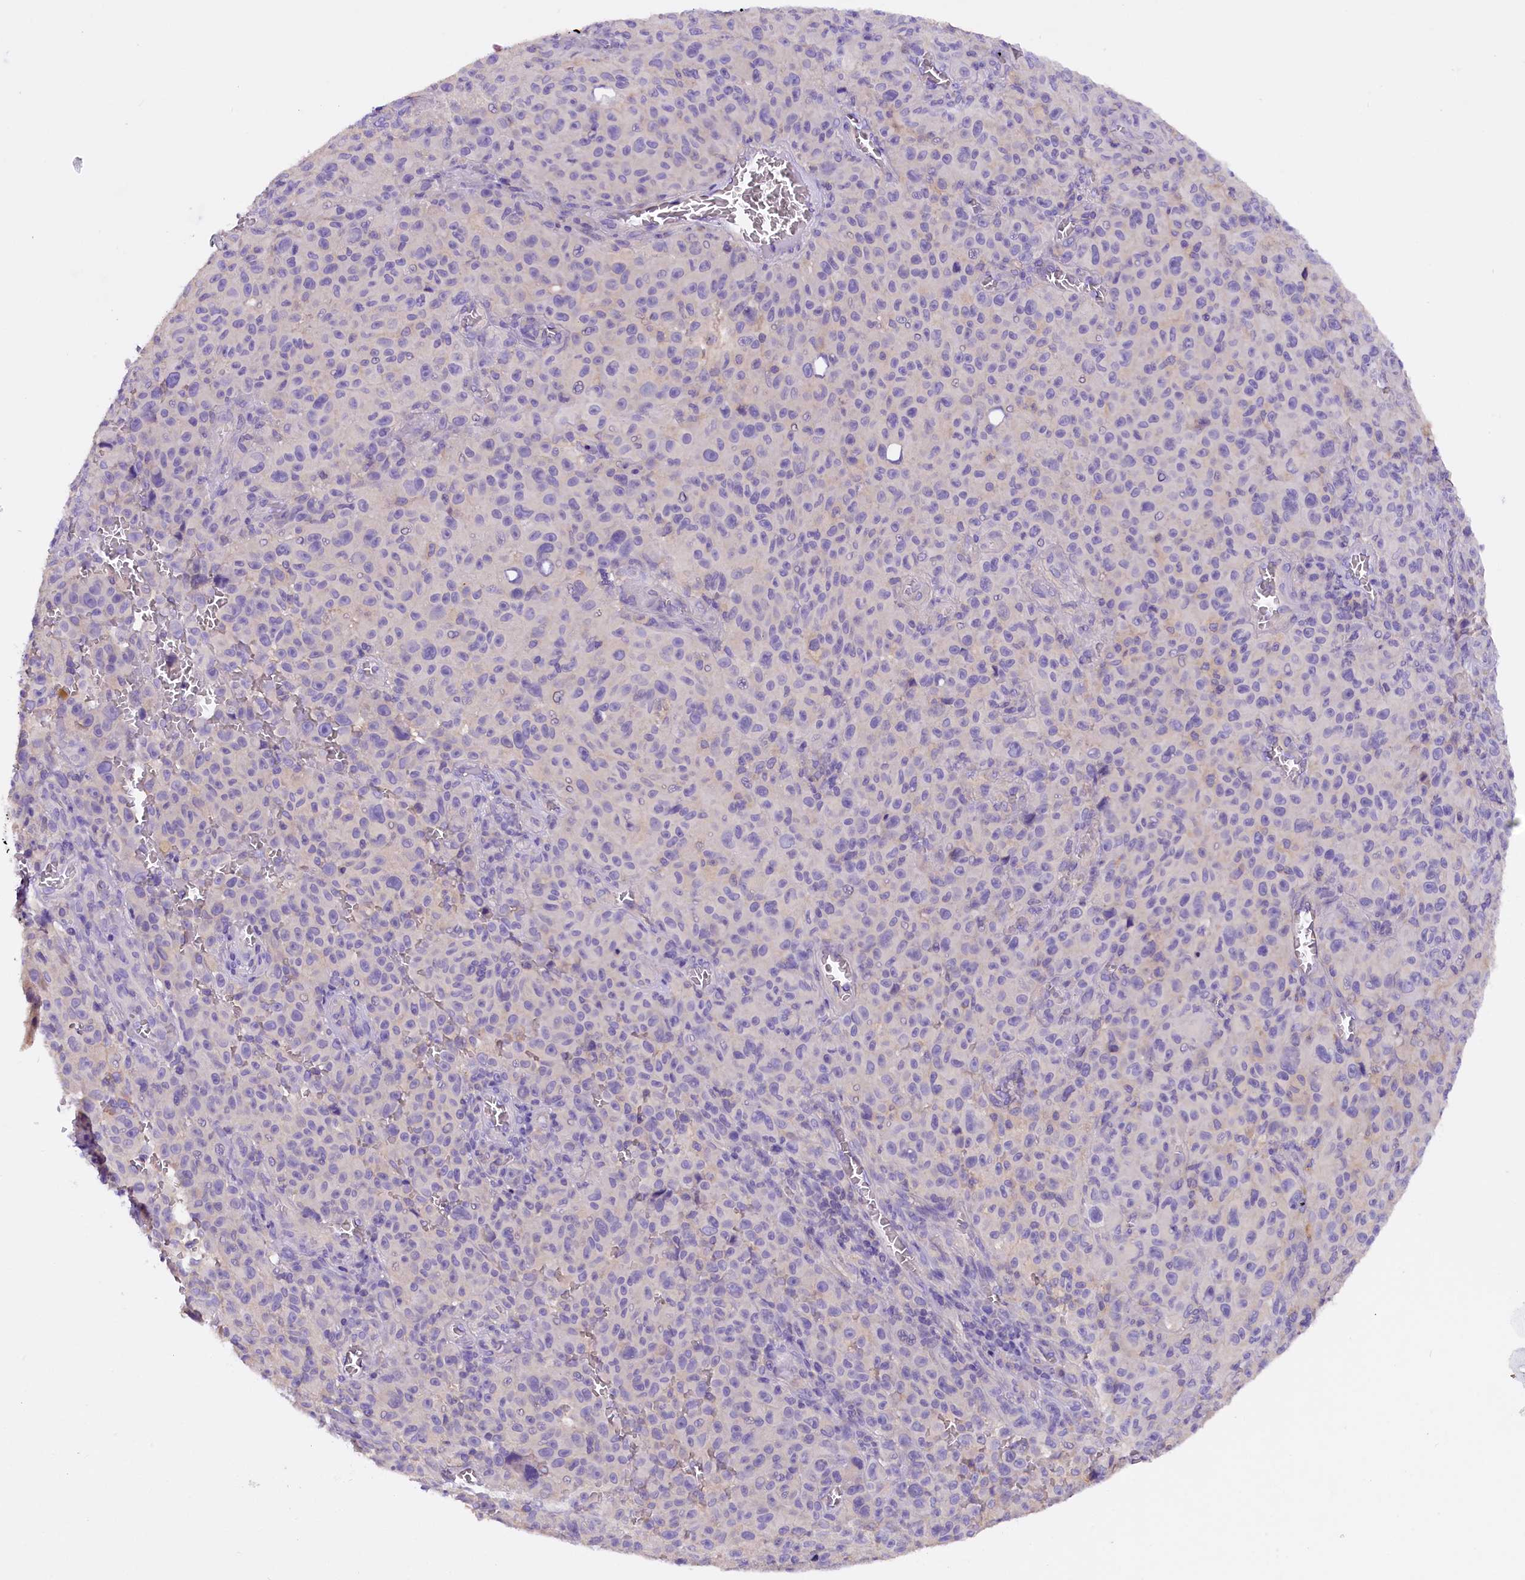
{"staining": {"intensity": "negative", "quantity": "none", "location": "none"}, "tissue": "melanoma", "cell_type": "Tumor cells", "image_type": "cancer", "snomed": [{"axis": "morphology", "description": "Malignant melanoma, NOS"}, {"axis": "topography", "description": "Skin"}], "caption": "Human malignant melanoma stained for a protein using immunohistochemistry displays no positivity in tumor cells.", "gene": "AP3B2", "patient": {"sex": "female", "age": 82}}